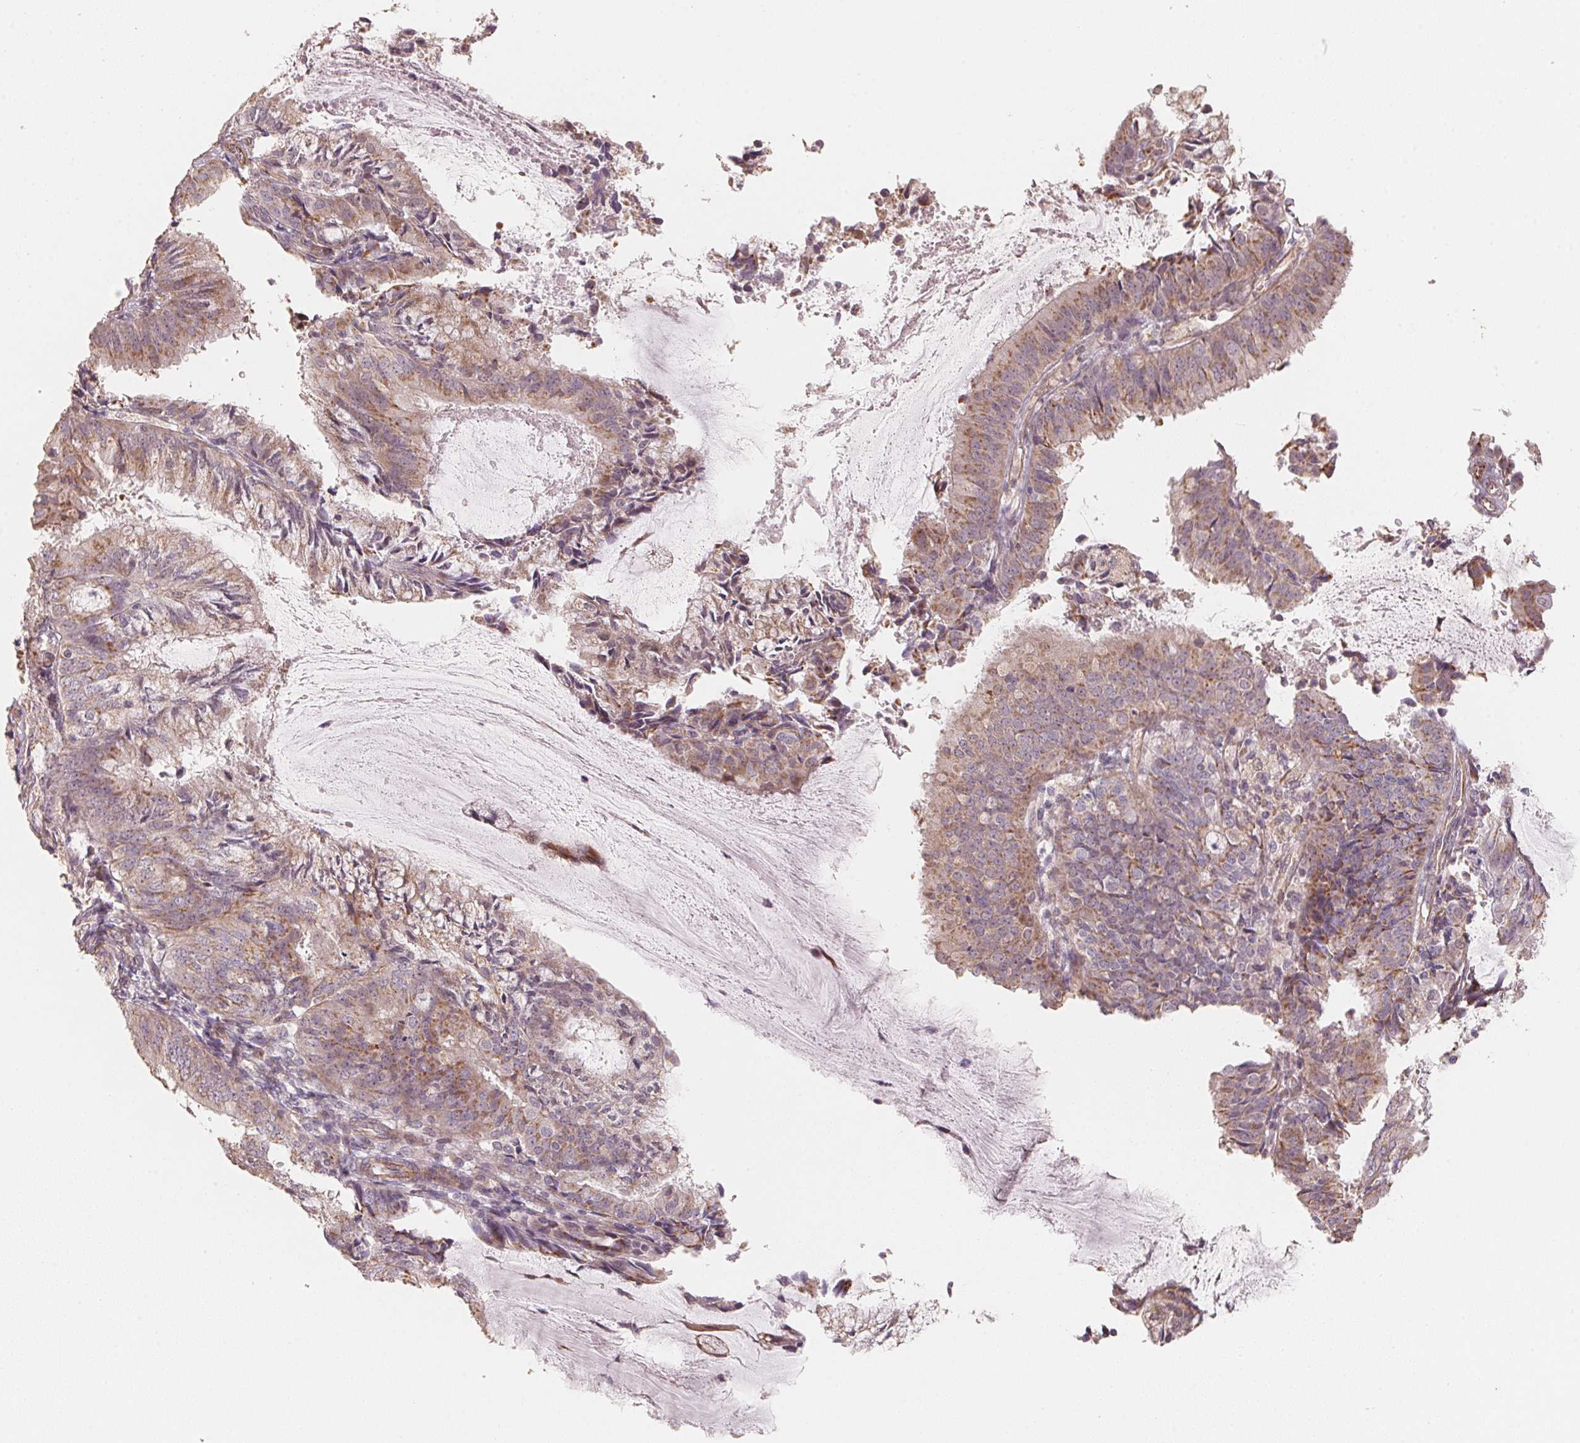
{"staining": {"intensity": "weak", "quantity": "25%-75%", "location": "cytoplasmic/membranous"}, "tissue": "endometrial cancer", "cell_type": "Tumor cells", "image_type": "cancer", "snomed": [{"axis": "morphology", "description": "Adenocarcinoma, NOS"}, {"axis": "topography", "description": "Endometrium"}], "caption": "Immunohistochemistry photomicrograph of neoplastic tissue: human endometrial cancer (adenocarcinoma) stained using immunohistochemistry reveals low levels of weak protein expression localized specifically in the cytoplasmic/membranous of tumor cells, appearing as a cytoplasmic/membranous brown color.", "gene": "TSPAN12", "patient": {"sex": "female", "age": 57}}